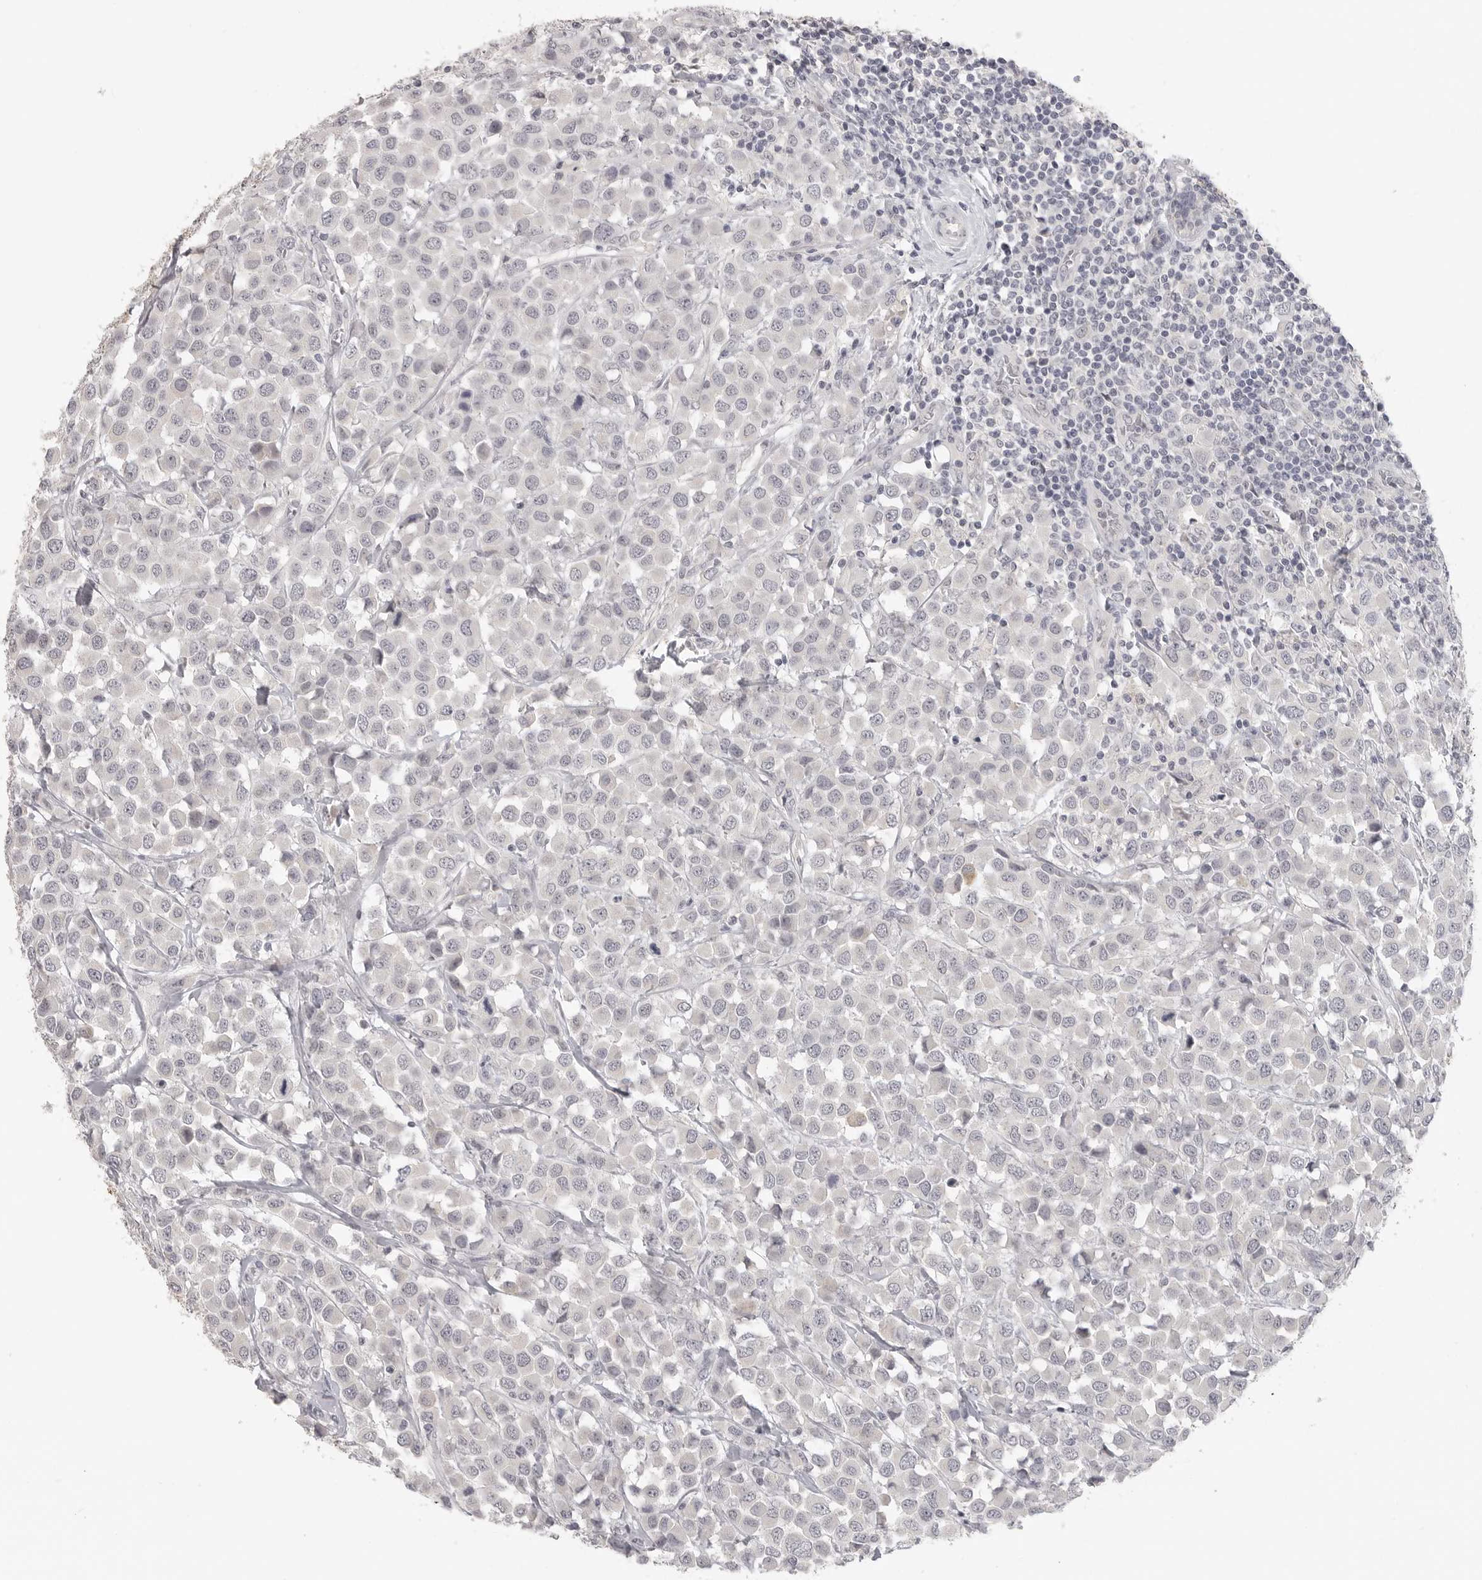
{"staining": {"intensity": "negative", "quantity": "none", "location": "none"}, "tissue": "breast cancer", "cell_type": "Tumor cells", "image_type": "cancer", "snomed": [{"axis": "morphology", "description": "Duct carcinoma"}, {"axis": "topography", "description": "Breast"}], "caption": "Immunohistochemistry image of neoplastic tissue: human intraductal carcinoma (breast) stained with DAB reveals no significant protein positivity in tumor cells. (Brightfield microscopy of DAB (3,3'-diaminobenzidine) IHC at high magnification).", "gene": "HMGCS2", "patient": {"sex": "female", "age": 61}}